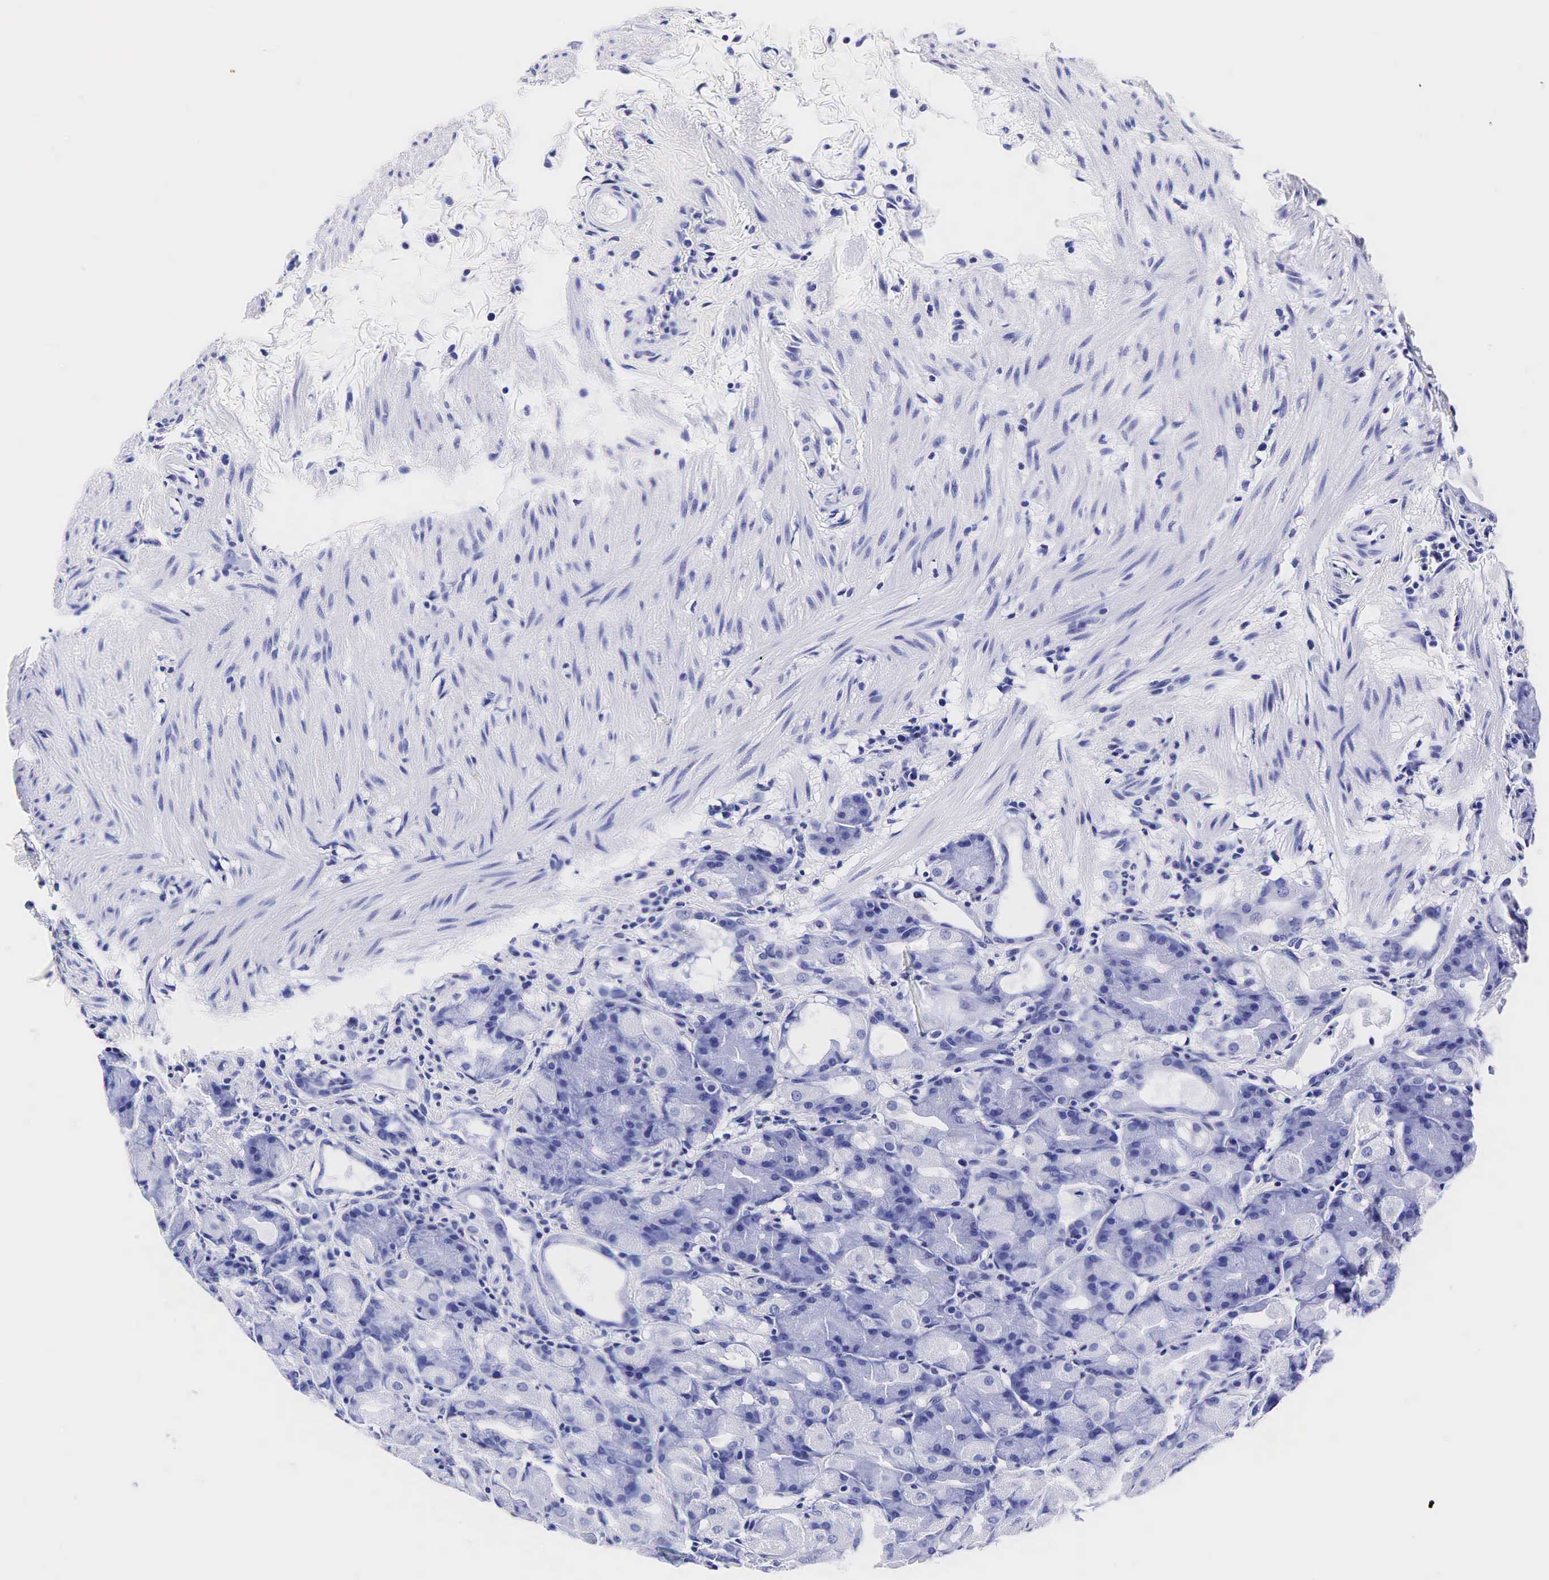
{"staining": {"intensity": "negative", "quantity": "none", "location": "none"}, "tissue": "stomach", "cell_type": "Glandular cells", "image_type": "normal", "snomed": [{"axis": "morphology", "description": "Normal tissue, NOS"}, {"axis": "topography", "description": "Stomach, upper"}], "caption": "A photomicrograph of human stomach is negative for staining in glandular cells. (DAB (3,3'-diaminobenzidine) immunohistochemistry with hematoxylin counter stain).", "gene": "TG", "patient": {"sex": "female", "age": 75}}